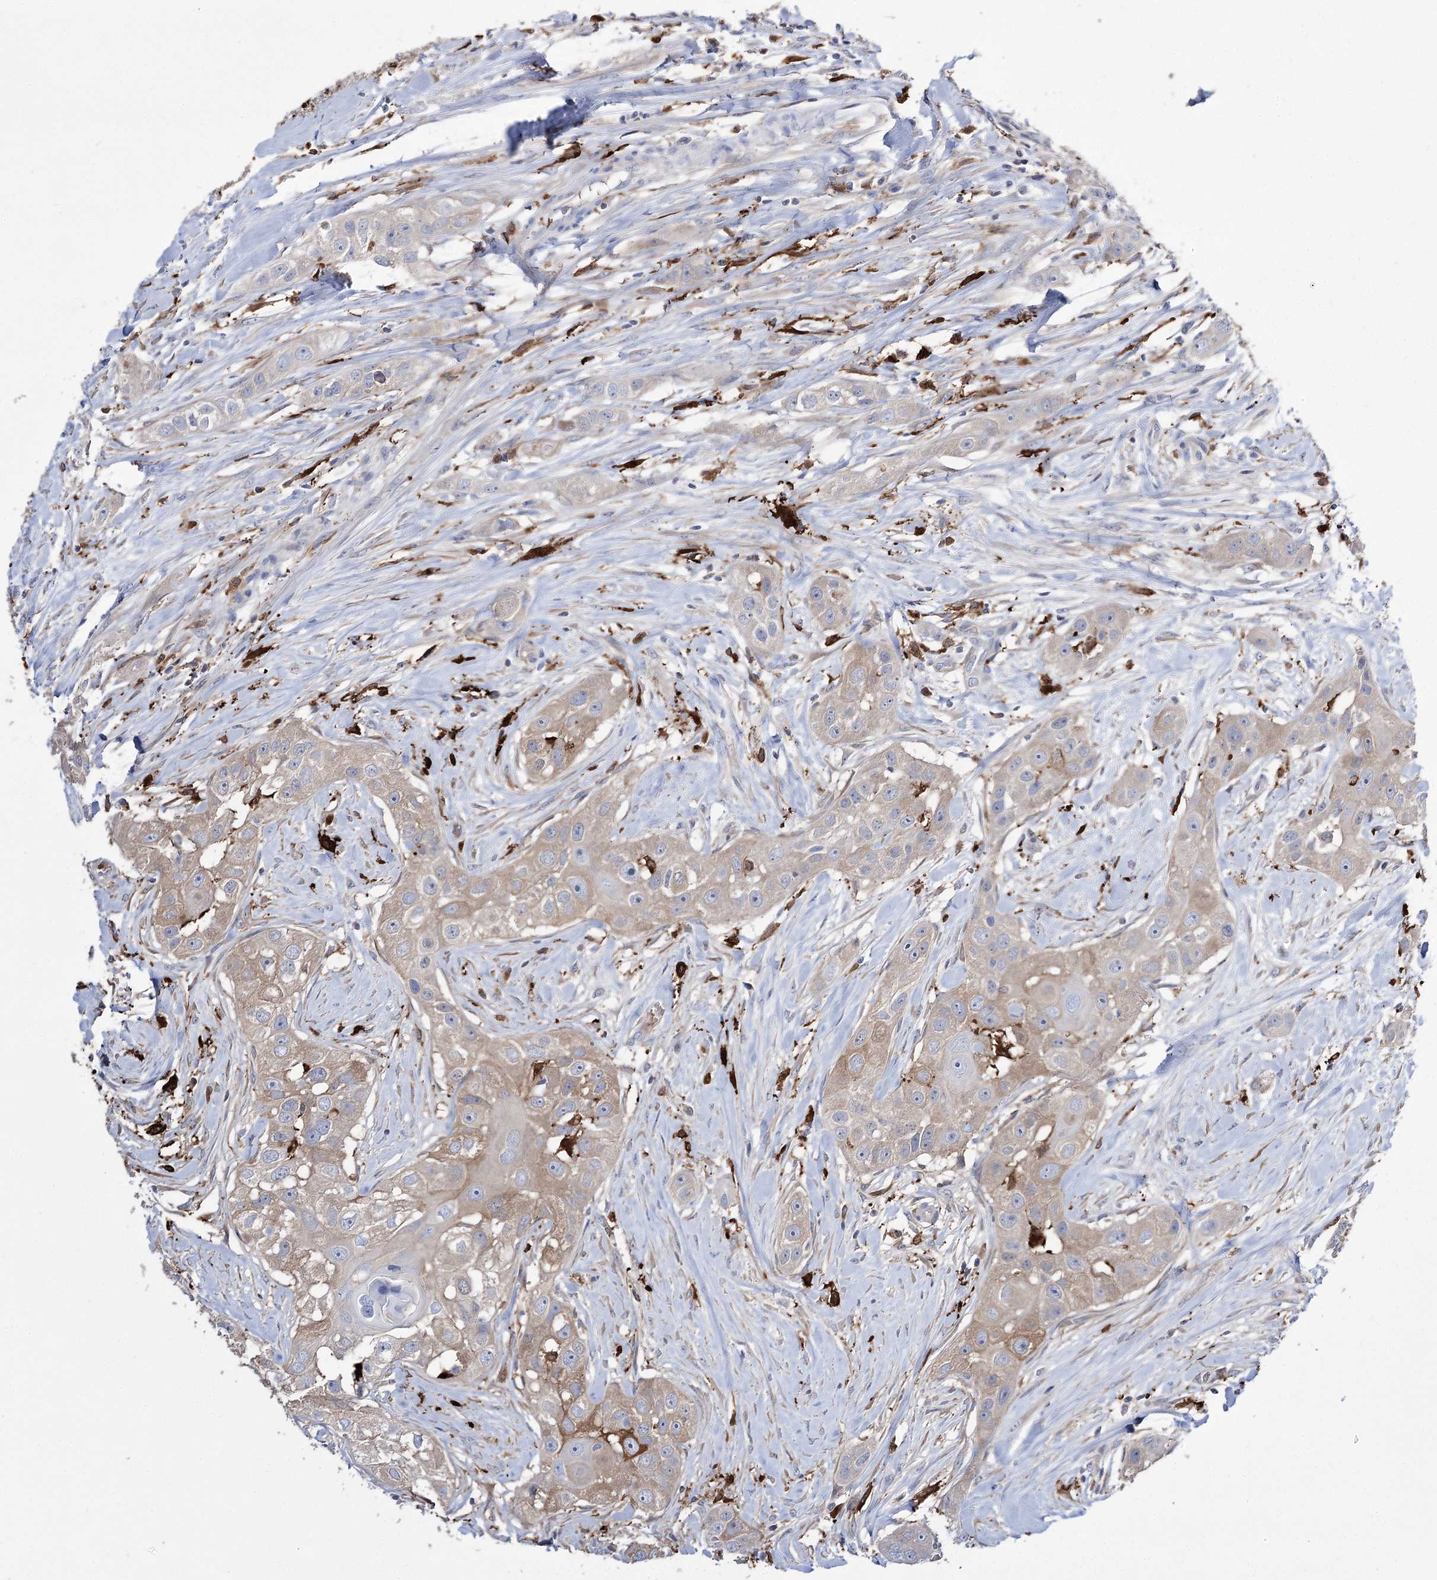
{"staining": {"intensity": "weak", "quantity": ">75%", "location": "cytoplasmic/membranous"}, "tissue": "head and neck cancer", "cell_type": "Tumor cells", "image_type": "cancer", "snomed": [{"axis": "morphology", "description": "Normal tissue, NOS"}, {"axis": "morphology", "description": "Squamous cell carcinoma, NOS"}, {"axis": "topography", "description": "Skeletal muscle"}, {"axis": "topography", "description": "Head-Neck"}], "caption": "Head and neck cancer (squamous cell carcinoma) was stained to show a protein in brown. There is low levels of weak cytoplasmic/membranous expression in approximately >75% of tumor cells. (DAB (3,3'-diaminobenzidine) IHC, brown staining for protein, blue staining for nuclei).", "gene": "ZNF622", "patient": {"sex": "male", "age": 51}}